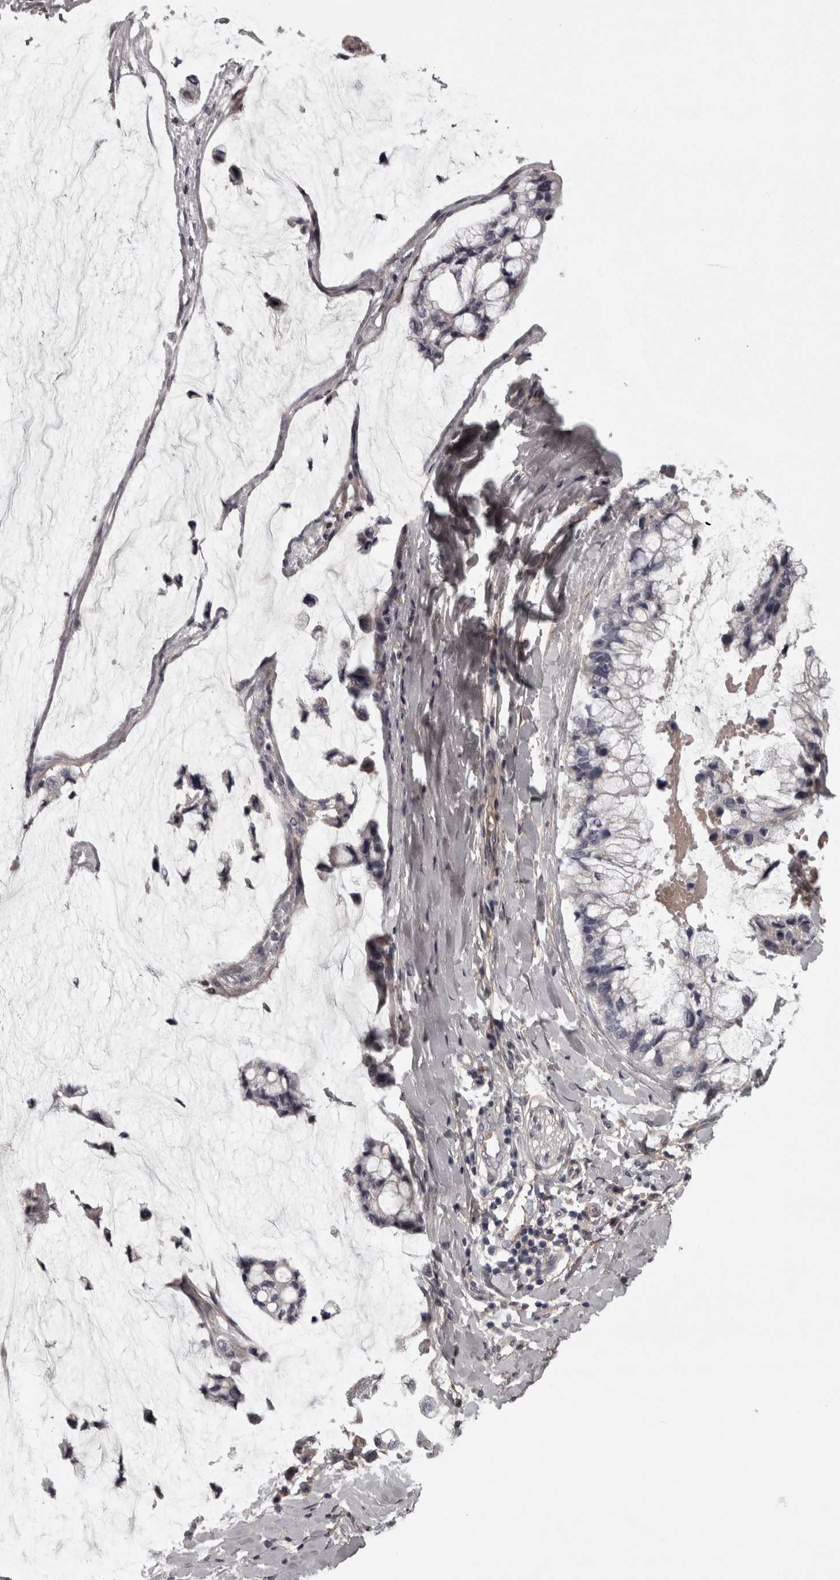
{"staining": {"intensity": "negative", "quantity": "none", "location": "none"}, "tissue": "ovarian cancer", "cell_type": "Tumor cells", "image_type": "cancer", "snomed": [{"axis": "morphology", "description": "Cystadenocarcinoma, mucinous, NOS"}, {"axis": "topography", "description": "Ovary"}], "caption": "Ovarian mucinous cystadenocarcinoma was stained to show a protein in brown. There is no significant staining in tumor cells.", "gene": "RSU1", "patient": {"sex": "female", "age": 39}}